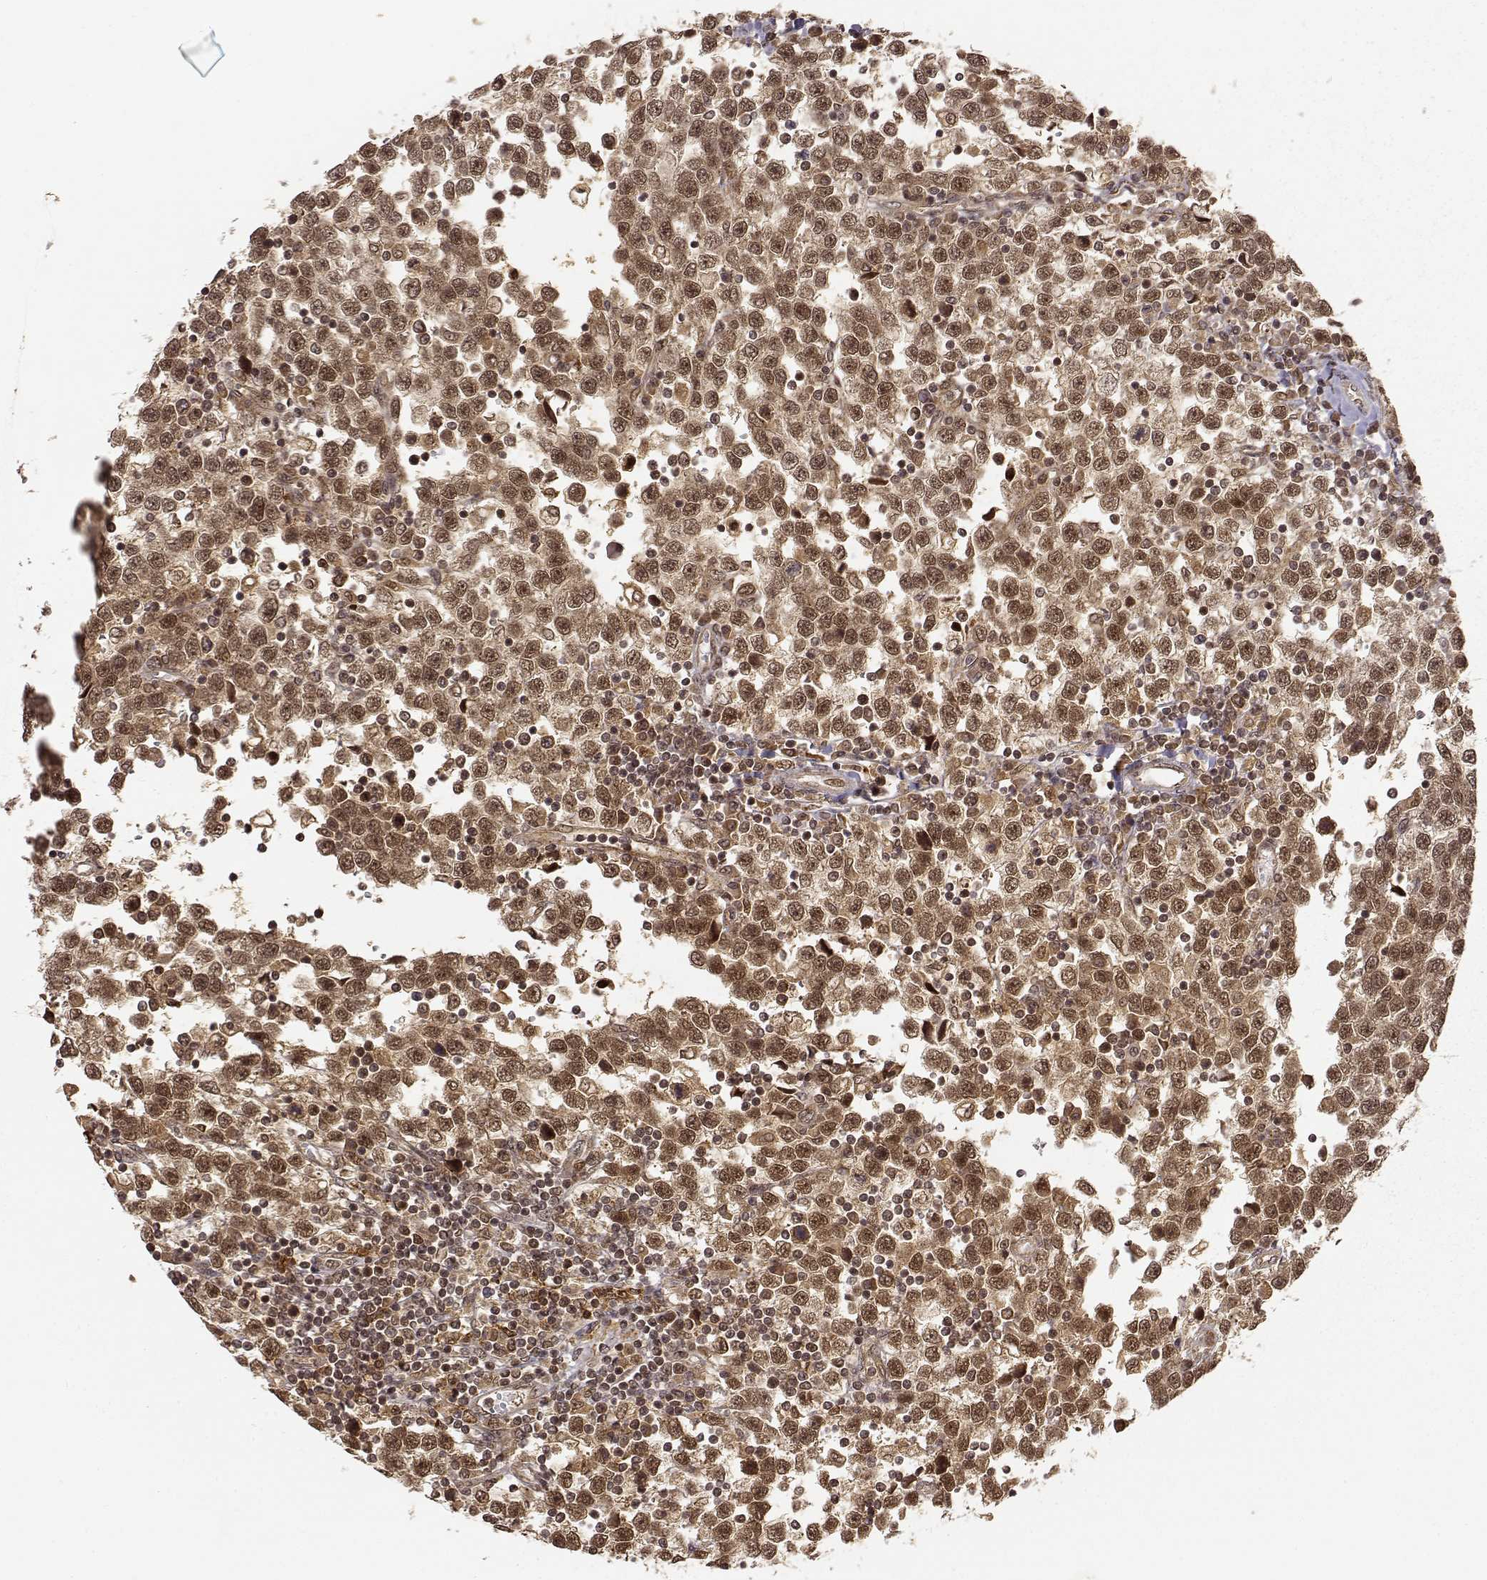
{"staining": {"intensity": "moderate", "quantity": ">75%", "location": "cytoplasmic/membranous,nuclear"}, "tissue": "testis cancer", "cell_type": "Tumor cells", "image_type": "cancer", "snomed": [{"axis": "morphology", "description": "Seminoma, NOS"}, {"axis": "topography", "description": "Testis"}], "caption": "Testis cancer (seminoma) tissue exhibits moderate cytoplasmic/membranous and nuclear staining in approximately >75% of tumor cells (brown staining indicates protein expression, while blue staining denotes nuclei).", "gene": "MAEA", "patient": {"sex": "male", "age": 34}}